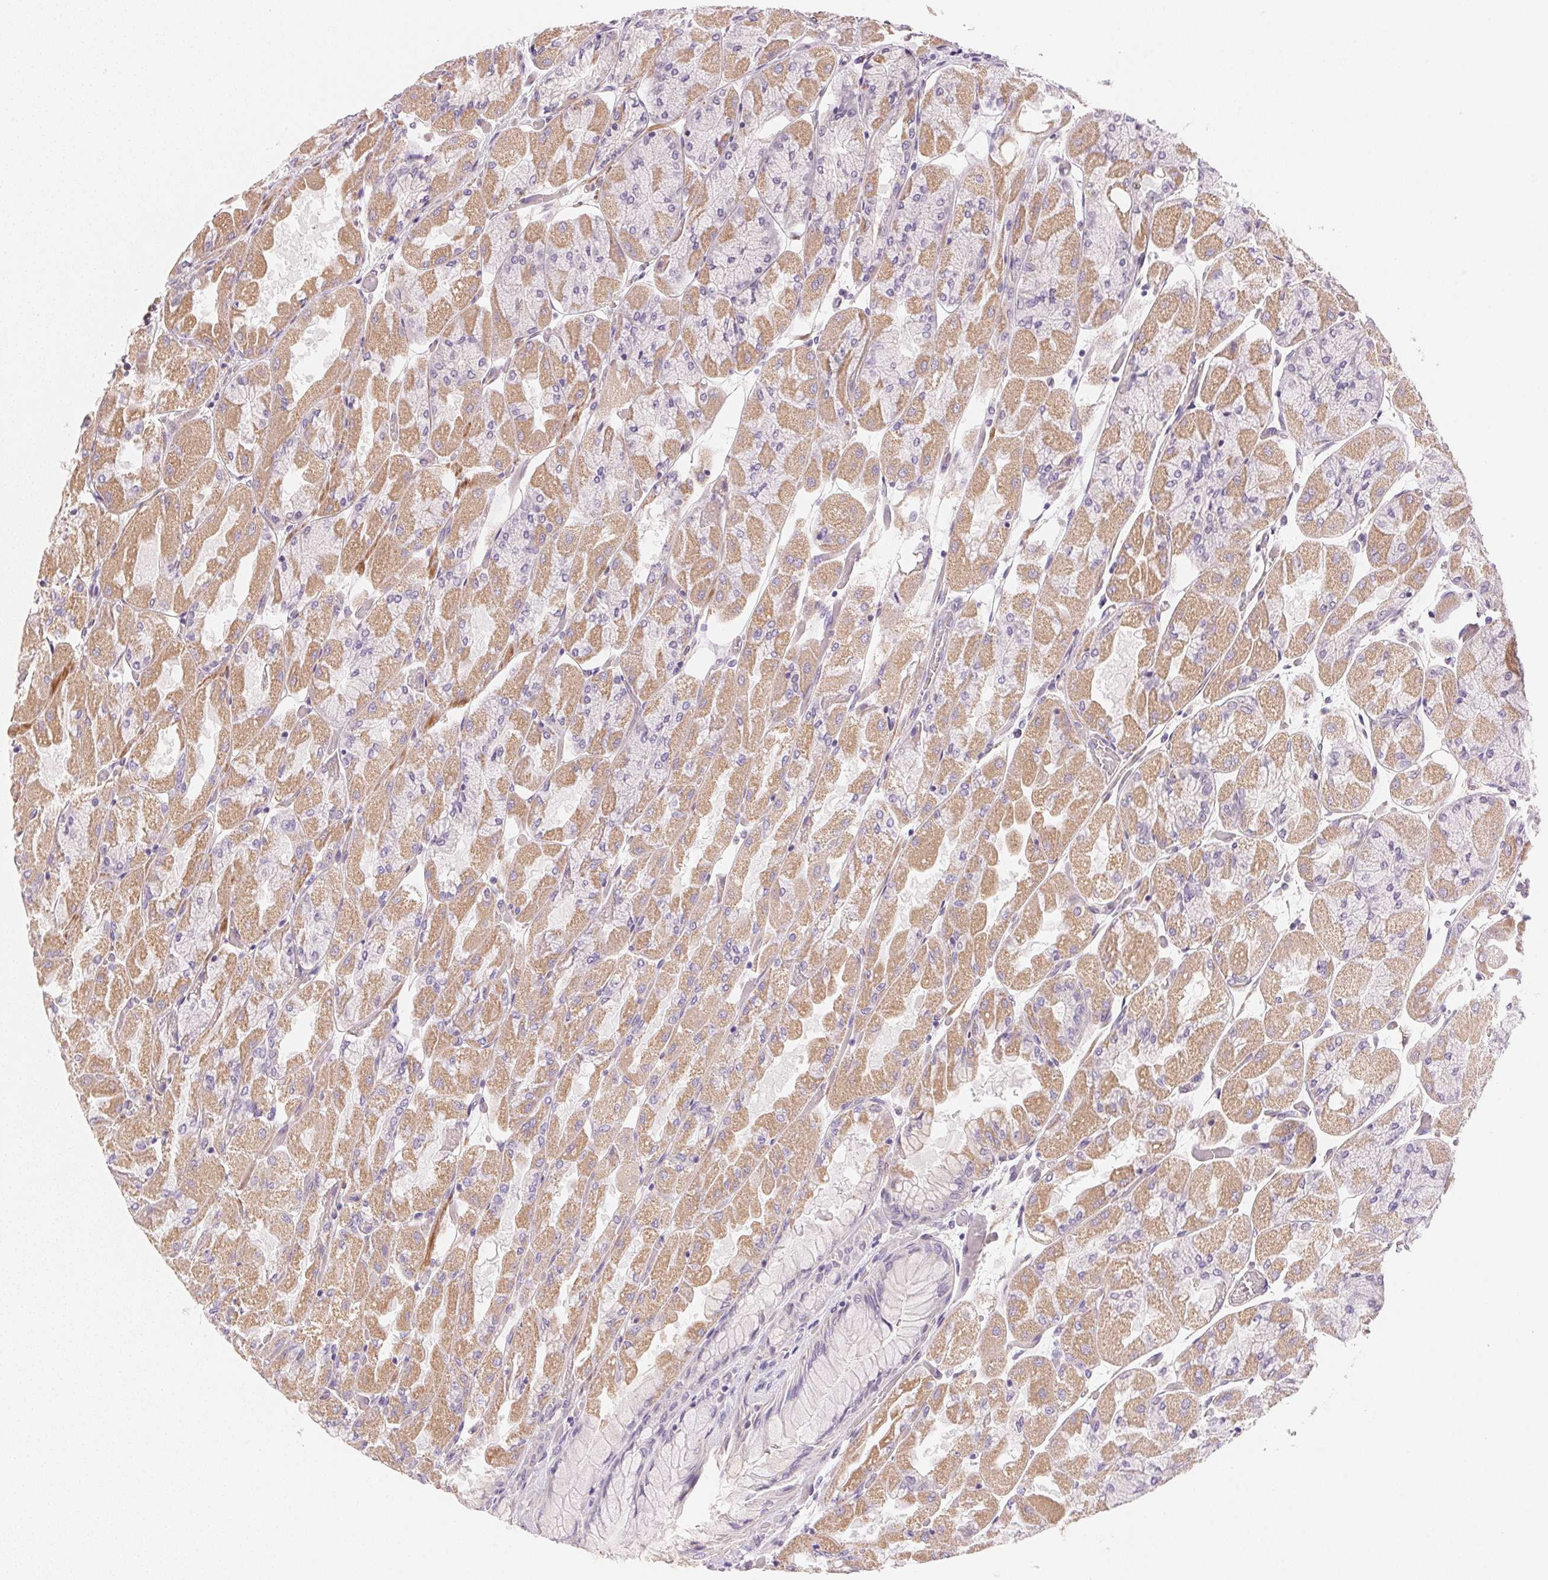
{"staining": {"intensity": "weak", "quantity": "25%-75%", "location": "cytoplasmic/membranous"}, "tissue": "stomach", "cell_type": "Glandular cells", "image_type": "normal", "snomed": [{"axis": "morphology", "description": "Normal tissue, NOS"}, {"axis": "topography", "description": "Stomach"}], "caption": "Immunohistochemical staining of normal human stomach shows weak cytoplasmic/membranous protein expression in about 25%-75% of glandular cells.", "gene": "SMTN", "patient": {"sex": "female", "age": 61}}